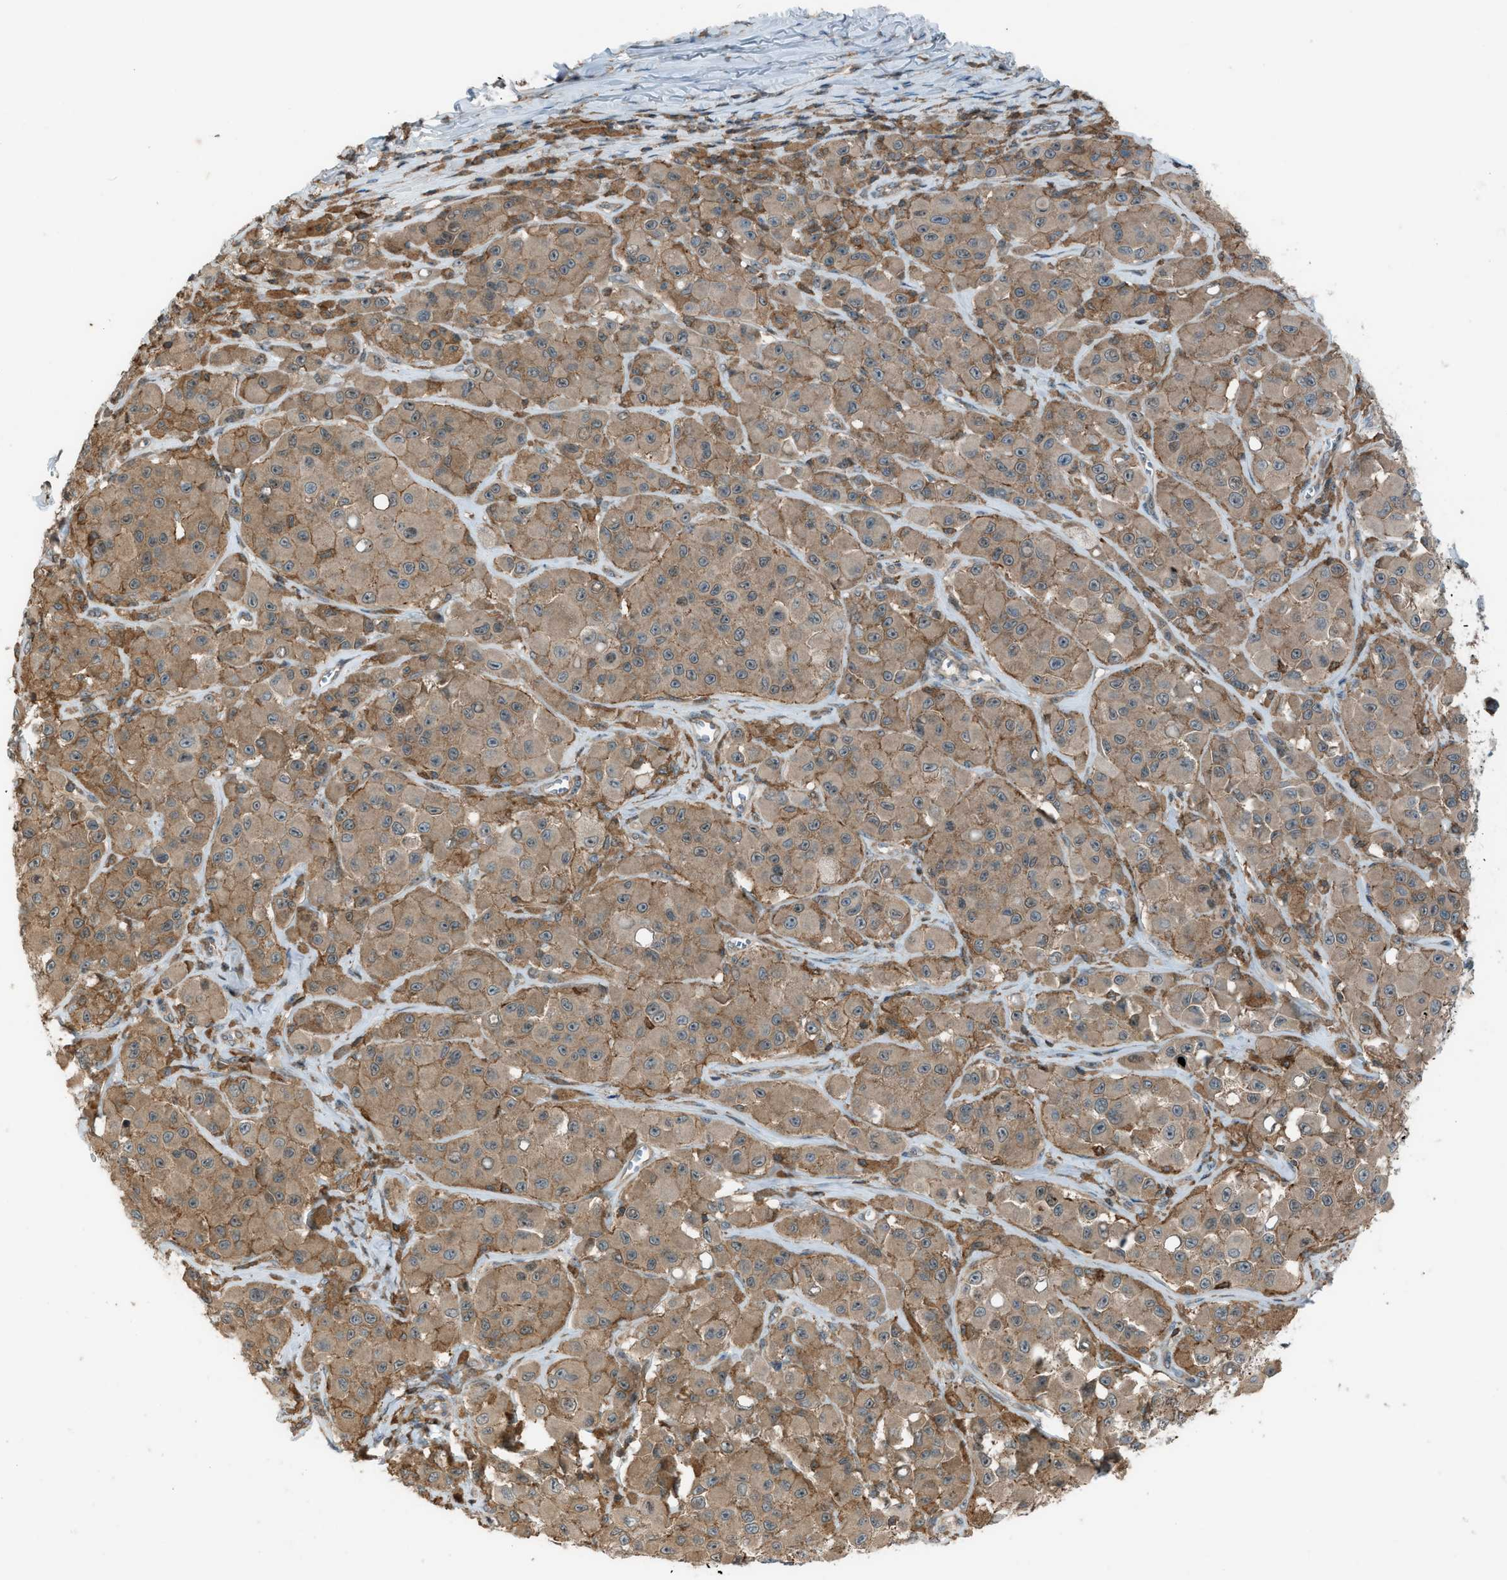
{"staining": {"intensity": "moderate", "quantity": ">75%", "location": "cytoplasmic/membranous"}, "tissue": "melanoma", "cell_type": "Tumor cells", "image_type": "cancer", "snomed": [{"axis": "morphology", "description": "Malignant melanoma, NOS"}, {"axis": "topography", "description": "Skin"}], "caption": "Malignant melanoma stained for a protein (brown) reveals moderate cytoplasmic/membranous positive expression in approximately >75% of tumor cells.", "gene": "DYRK1A", "patient": {"sex": "male", "age": 84}}